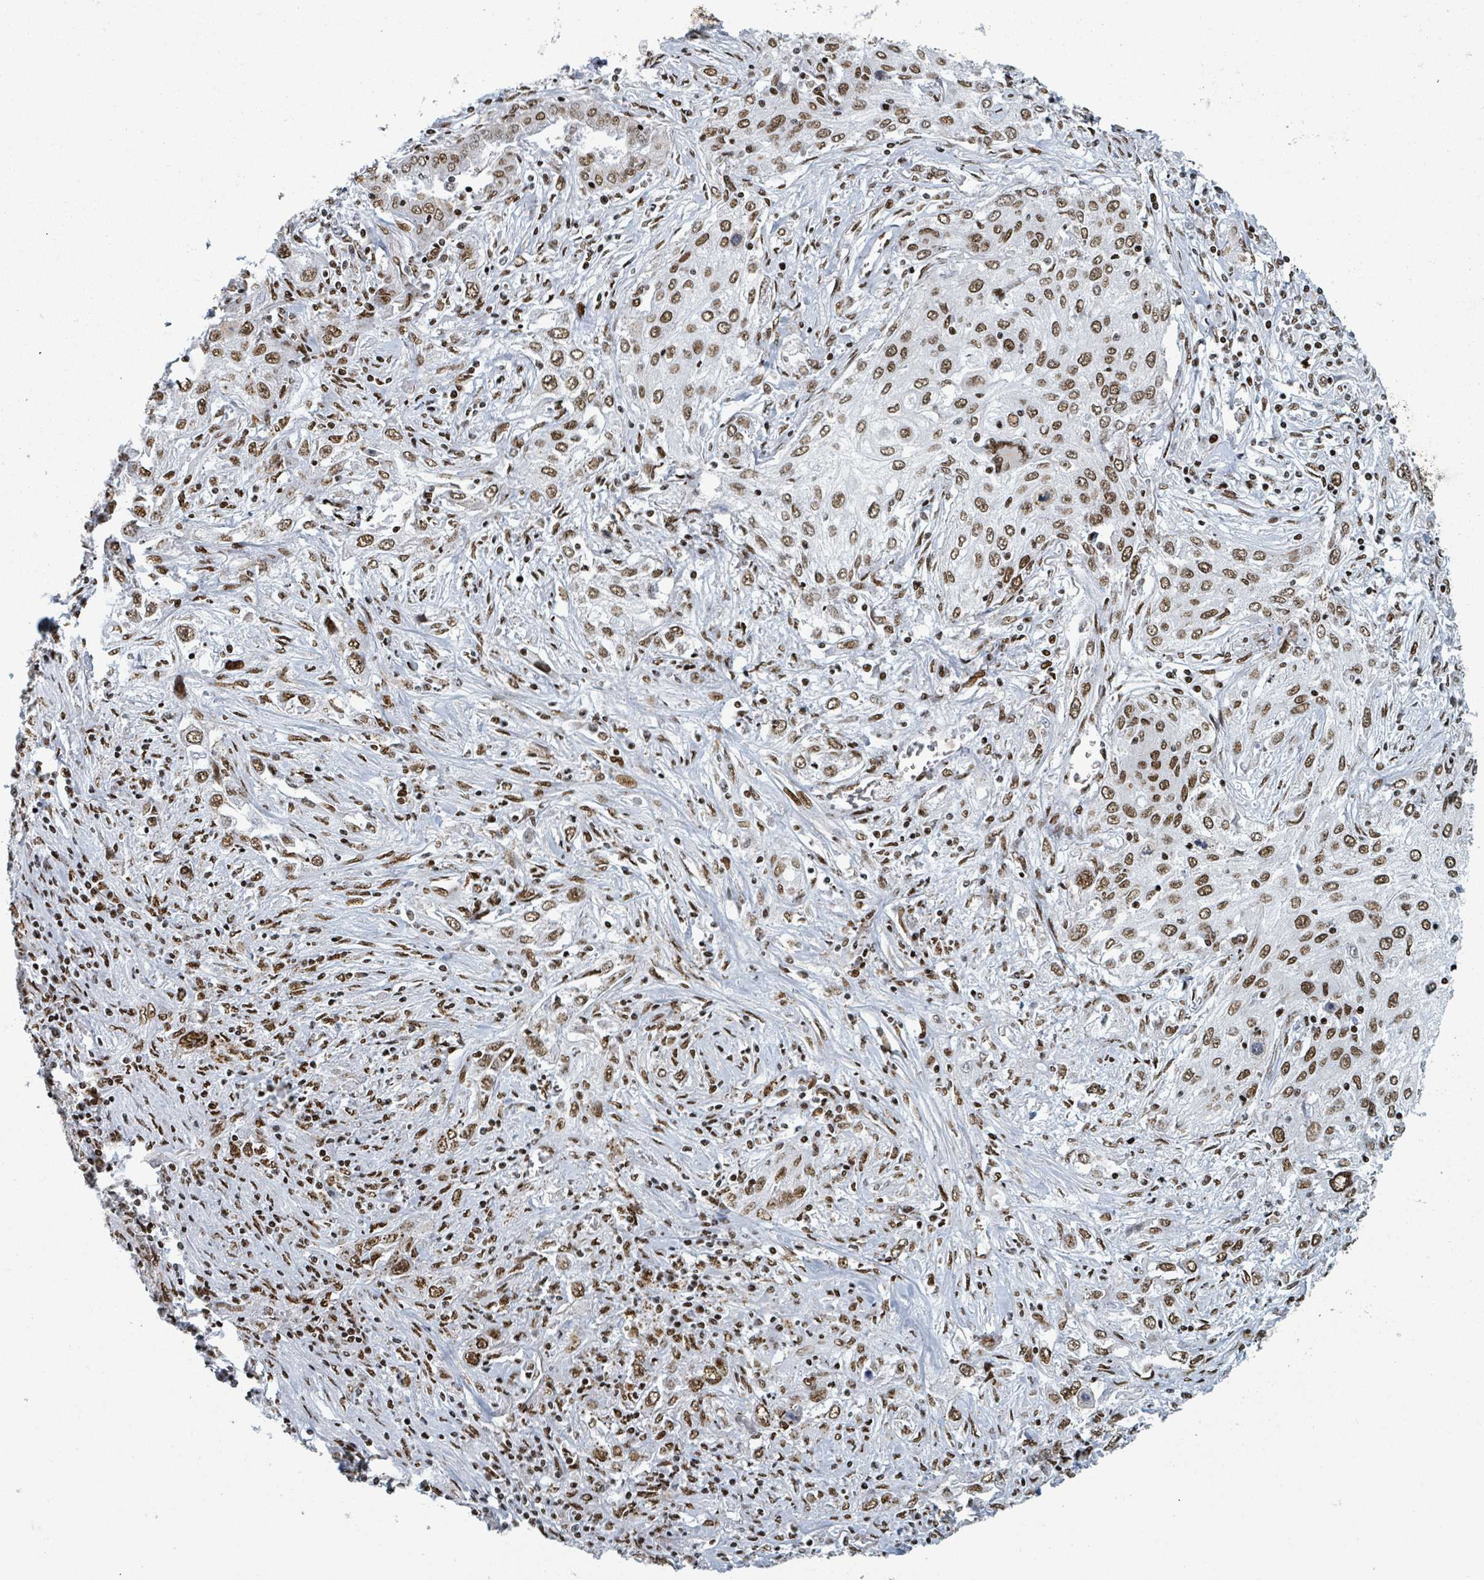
{"staining": {"intensity": "moderate", "quantity": ">75%", "location": "nuclear"}, "tissue": "lung cancer", "cell_type": "Tumor cells", "image_type": "cancer", "snomed": [{"axis": "morphology", "description": "Squamous cell carcinoma, NOS"}, {"axis": "topography", "description": "Lung"}], "caption": "IHC photomicrograph of squamous cell carcinoma (lung) stained for a protein (brown), which reveals medium levels of moderate nuclear positivity in about >75% of tumor cells.", "gene": "DHX16", "patient": {"sex": "female", "age": 69}}